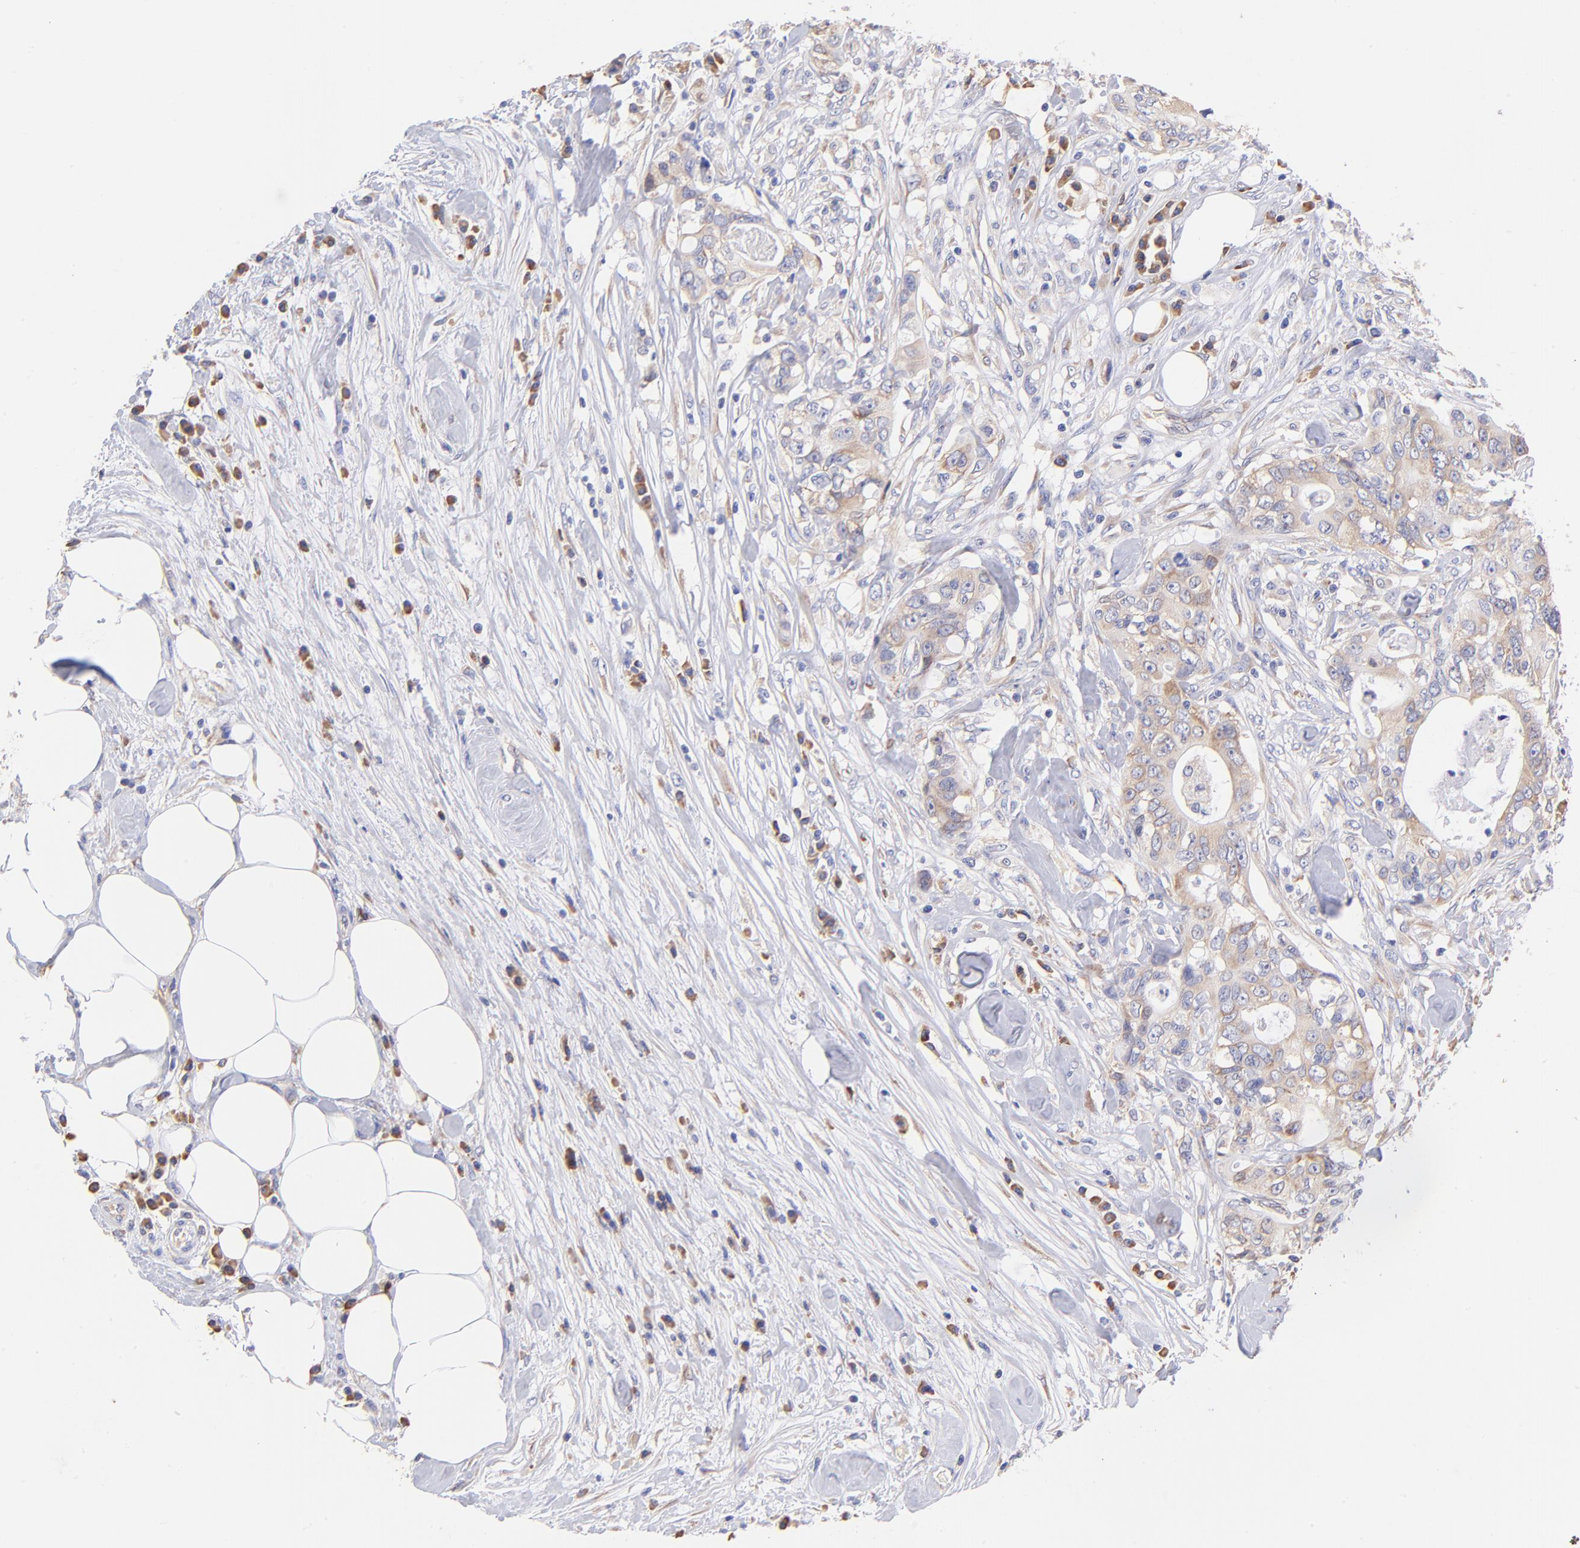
{"staining": {"intensity": "weak", "quantity": ">75%", "location": "cytoplasmic/membranous"}, "tissue": "colorectal cancer", "cell_type": "Tumor cells", "image_type": "cancer", "snomed": [{"axis": "morphology", "description": "Adenocarcinoma, NOS"}, {"axis": "topography", "description": "Rectum"}], "caption": "The histopathology image exhibits staining of colorectal cancer (adenocarcinoma), revealing weak cytoplasmic/membranous protein positivity (brown color) within tumor cells.", "gene": "RPL30", "patient": {"sex": "female", "age": 57}}